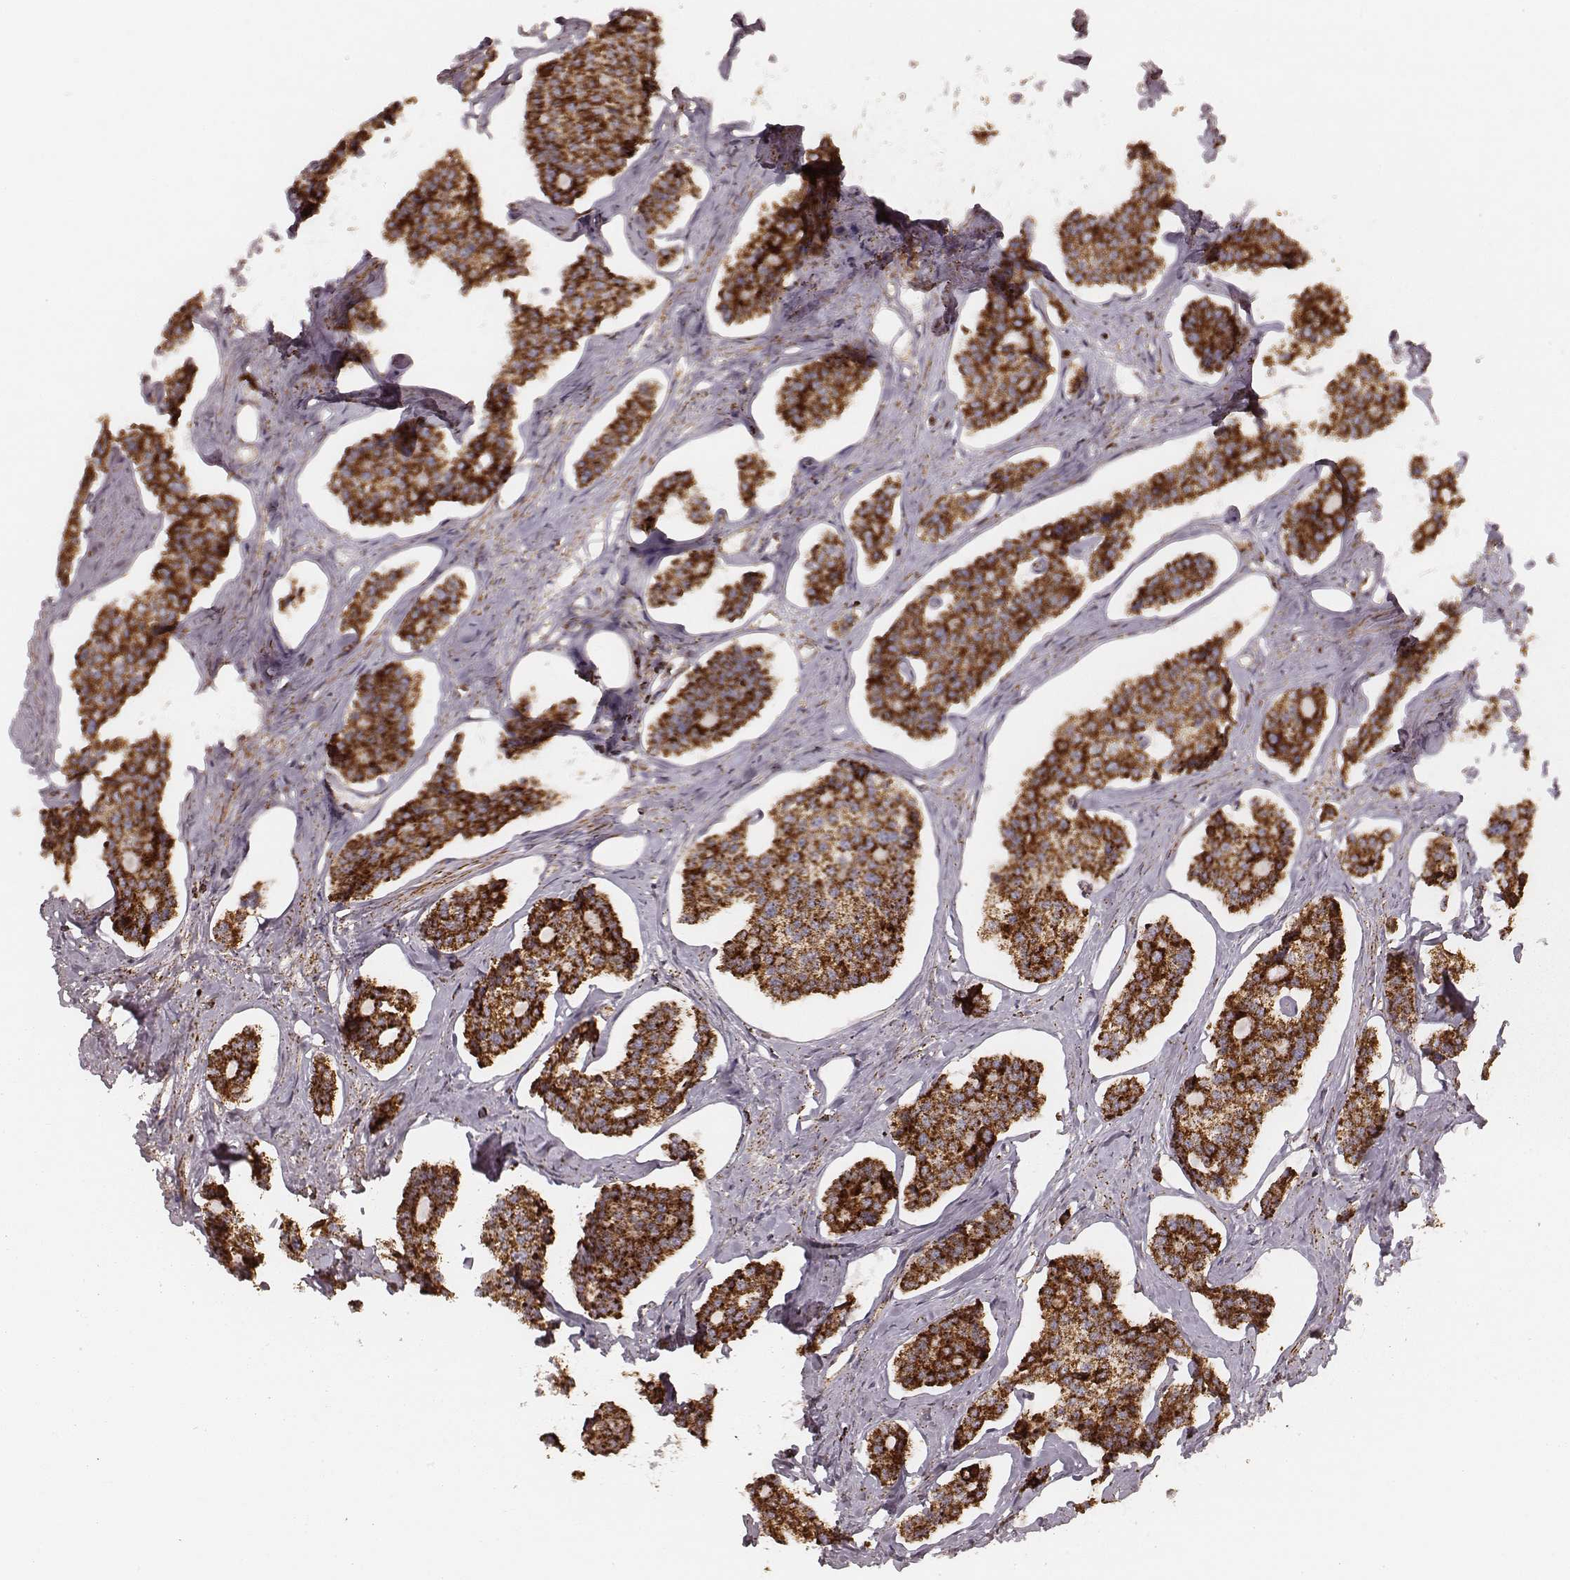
{"staining": {"intensity": "strong", "quantity": ">75%", "location": "cytoplasmic/membranous"}, "tissue": "carcinoid", "cell_type": "Tumor cells", "image_type": "cancer", "snomed": [{"axis": "morphology", "description": "Carcinoid, malignant, NOS"}, {"axis": "topography", "description": "Small intestine"}], "caption": "Tumor cells display high levels of strong cytoplasmic/membranous positivity in approximately >75% of cells in human malignant carcinoid. Using DAB (brown) and hematoxylin (blue) stains, captured at high magnification using brightfield microscopy.", "gene": "CS", "patient": {"sex": "female", "age": 65}}